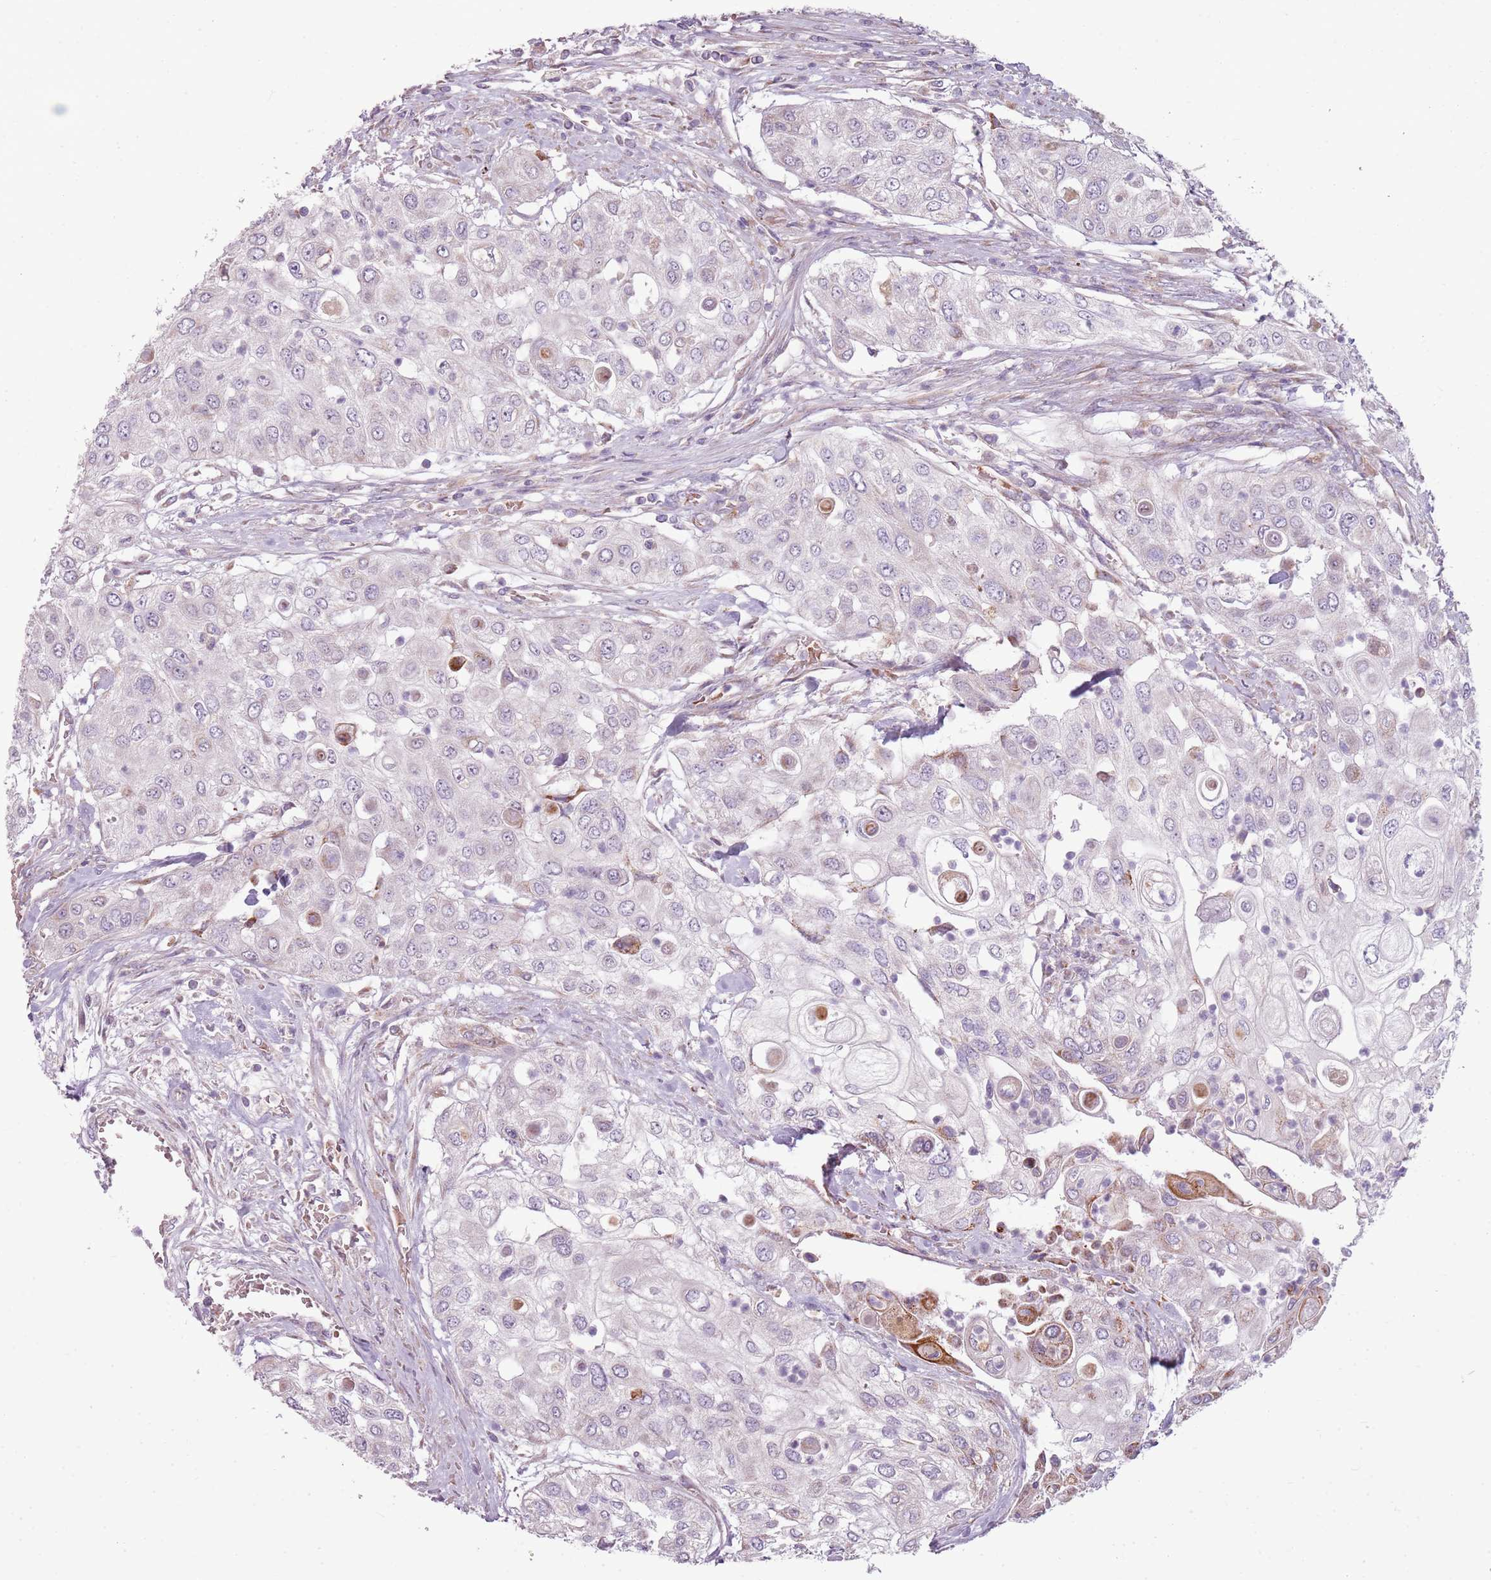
{"staining": {"intensity": "negative", "quantity": "none", "location": "none"}, "tissue": "urothelial cancer", "cell_type": "Tumor cells", "image_type": "cancer", "snomed": [{"axis": "morphology", "description": "Urothelial carcinoma, High grade"}, {"axis": "topography", "description": "Urinary bladder"}], "caption": "Immunohistochemical staining of human urothelial cancer displays no significant staining in tumor cells. The staining was performed using DAB (3,3'-diaminobenzidine) to visualize the protein expression in brown, while the nuclei were stained in blue with hematoxylin (Magnification: 20x).", "gene": "ZNF530", "patient": {"sex": "female", "age": 79}}